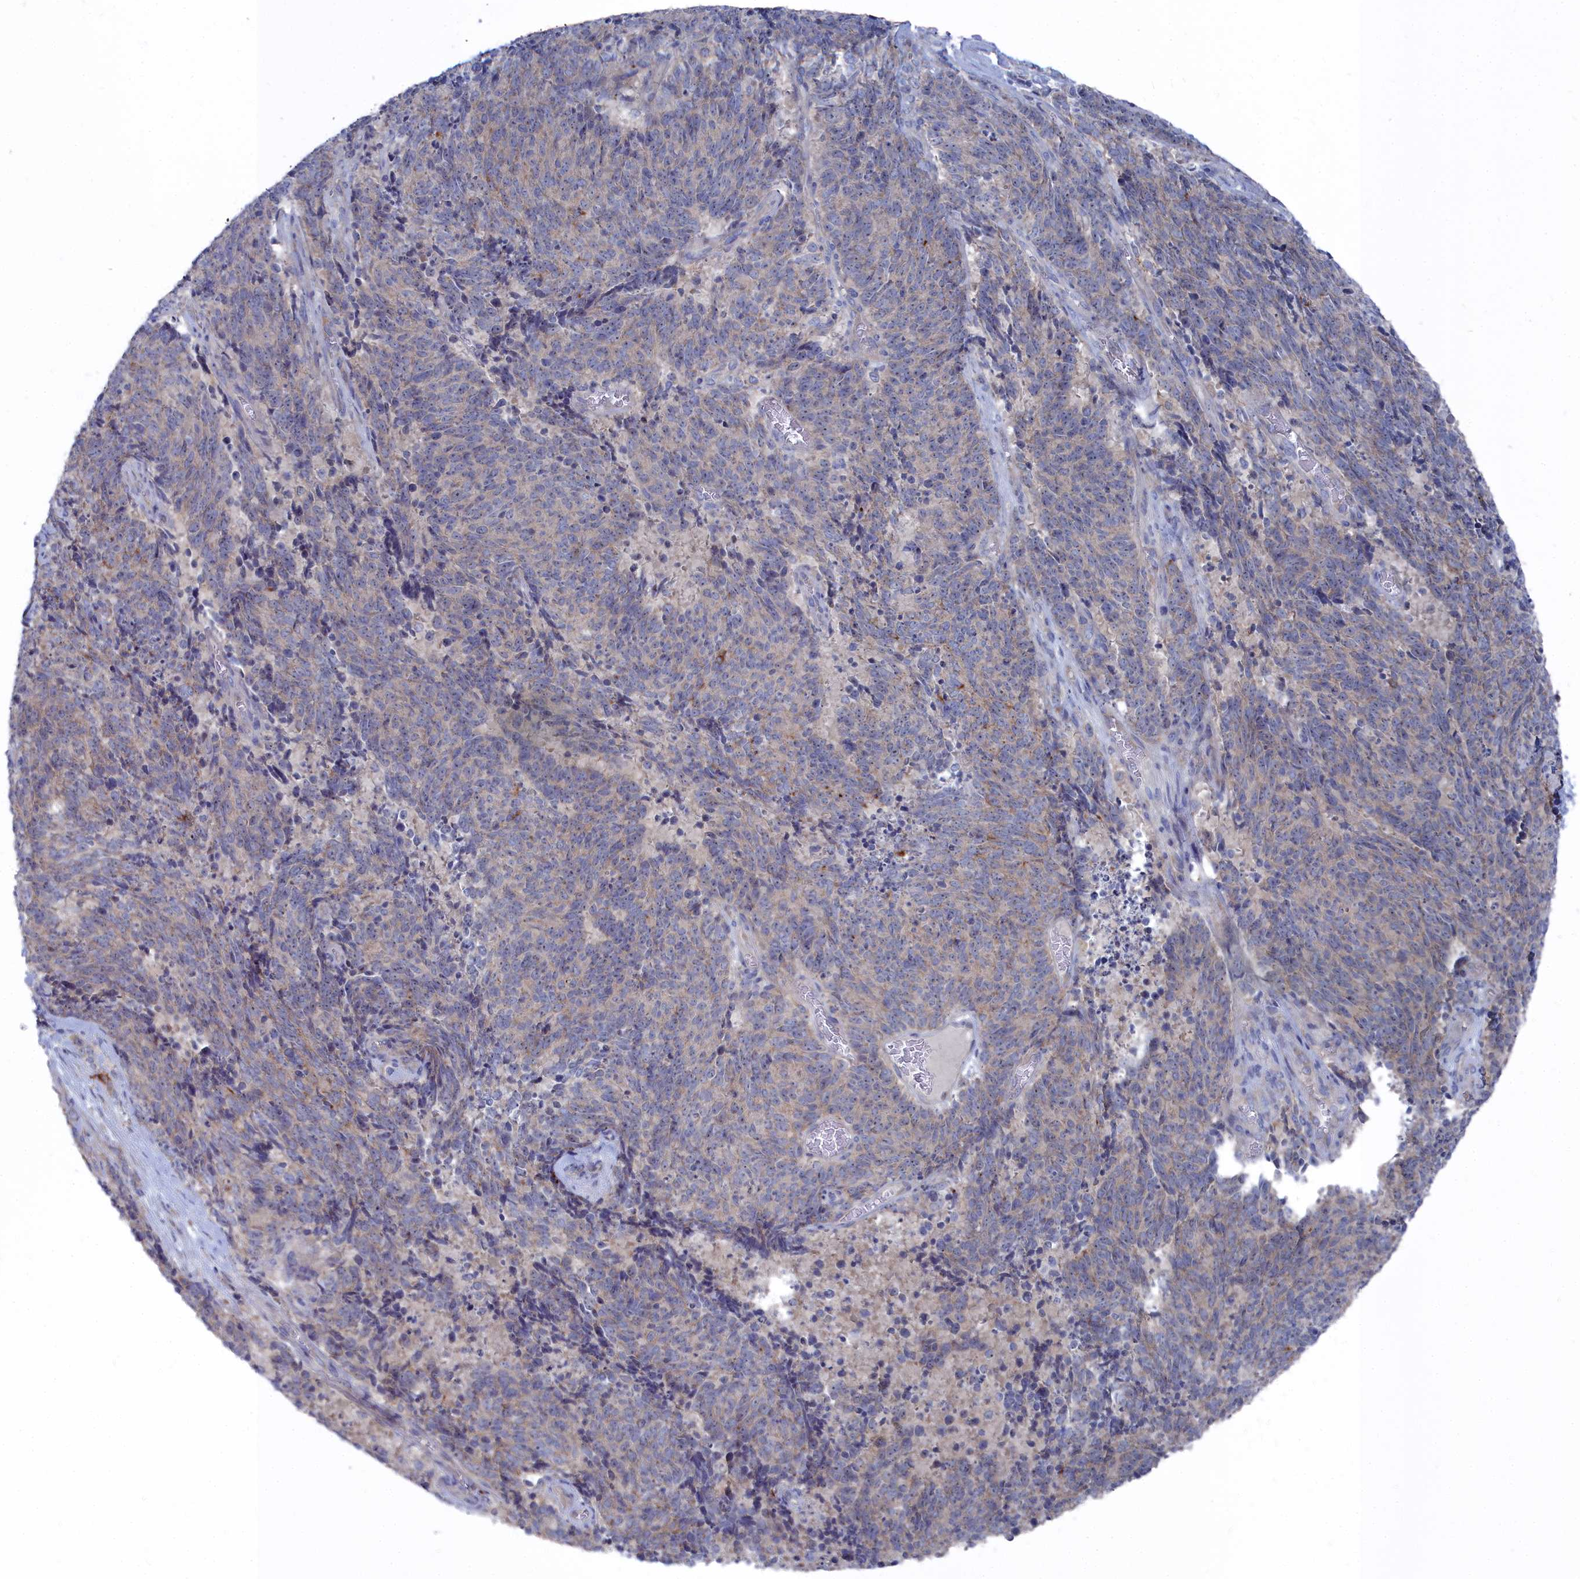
{"staining": {"intensity": "weak", "quantity": "25%-75%", "location": "cytoplasmic/membranous"}, "tissue": "cervical cancer", "cell_type": "Tumor cells", "image_type": "cancer", "snomed": [{"axis": "morphology", "description": "Squamous cell carcinoma, NOS"}, {"axis": "topography", "description": "Cervix"}], "caption": "Protein staining exhibits weak cytoplasmic/membranous expression in approximately 25%-75% of tumor cells in squamous cell carcinoma (cervical). Using DAB (brown) and hematoxylin (blue) stains, captured at high magnification using brightfield microscopy.", "gene": "CCDC149", "patient": {"sex": "female", "age": 29}}